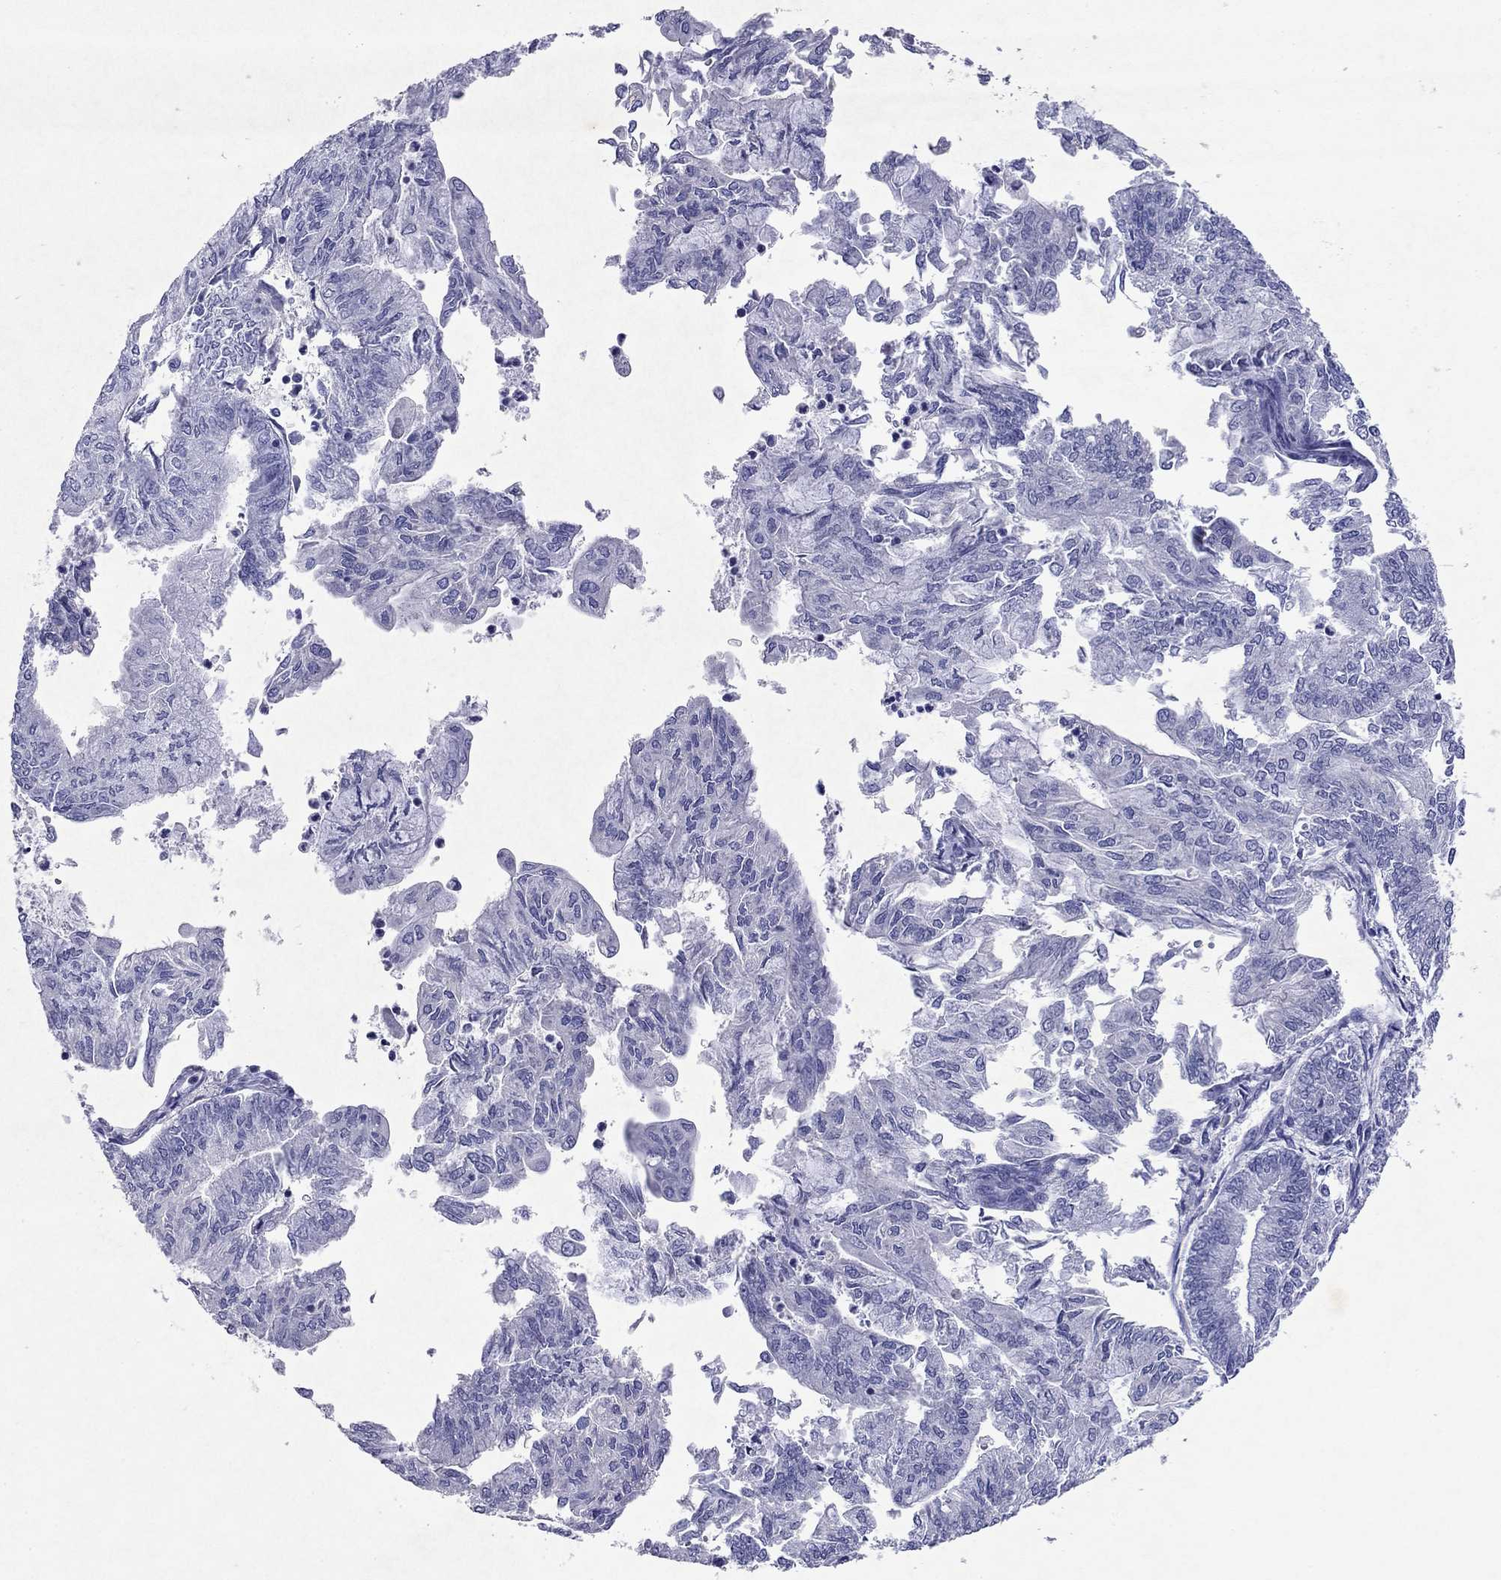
{"staining": {"intensity": "negative", "quantity": "none", "location": "none"}, "tissue": "endometrial cancer", "cell_type": "Tumor cells", "image_type": "cancer", "snomed": [{"axis": "morphology", "description": "Adenocarcinoma, NOS"}, {"axis": "topography", "description": "Endometrium"}], "caption": "An image of human endometrial cancer (adenocarcinoma) is negative for staining in tumor cells.", "gene": "ARMC12", "patient": {"sex": "female", "age": 59}}